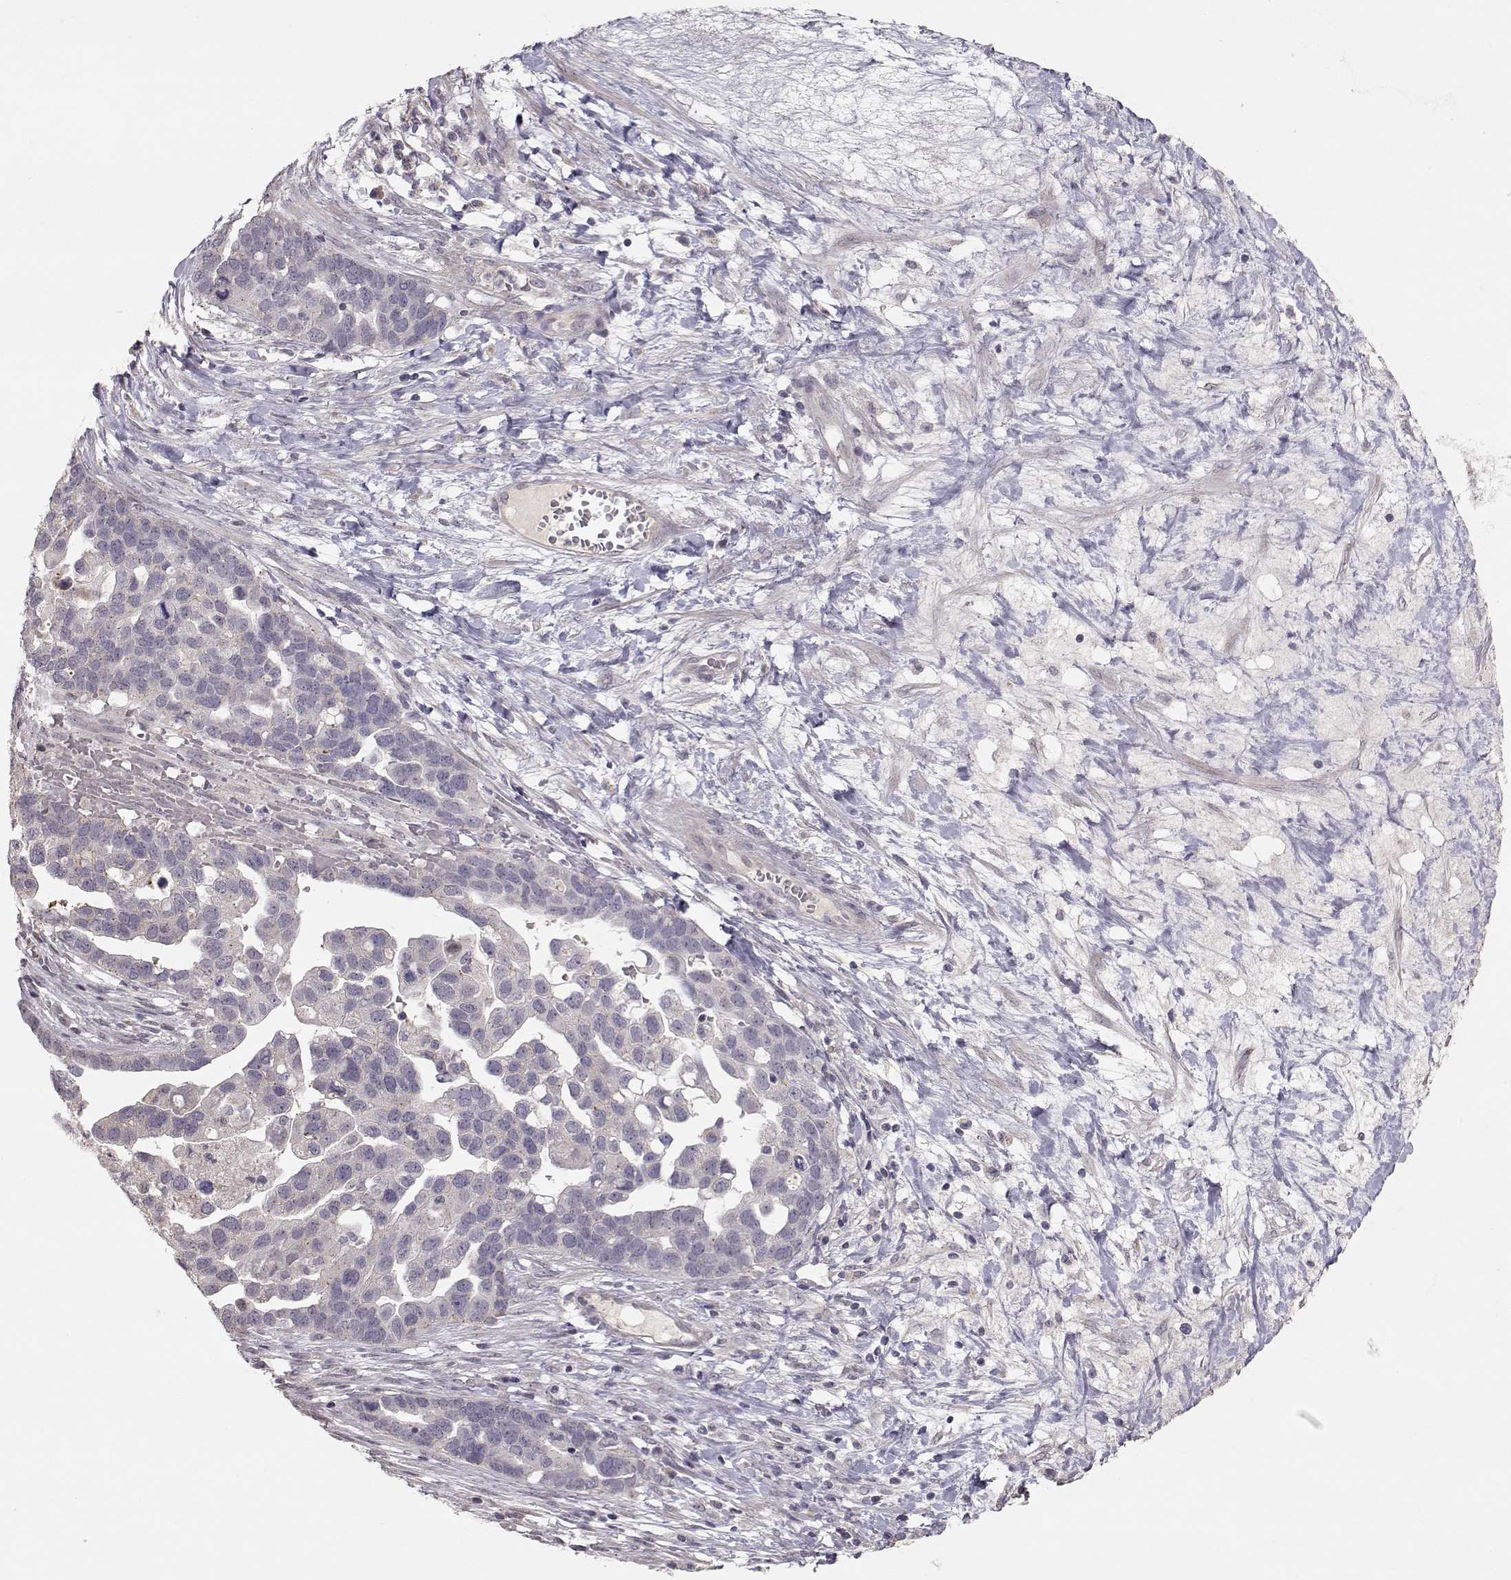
{"staining": {"intensity": "negative", "quantity": "none", "location": "none"}, "tissue": "ovarian cancer", "cell_type": "Tumor cells", "image_type": "cancer", "snomed": [{"axis": "morphology", "description": "Cystadenocarcinoma, serous, NOS"}, {"axis": "topography", "description": "Ovary"}], "caption": "Immunohistochemistry histopathology image of ovarian serous cystadenocarcinoma stained for a protein (brown), which demonstrates no positivity in tumor cells.", "gene": "PNMT", "patient": {"sex": "female", "age": 54}}